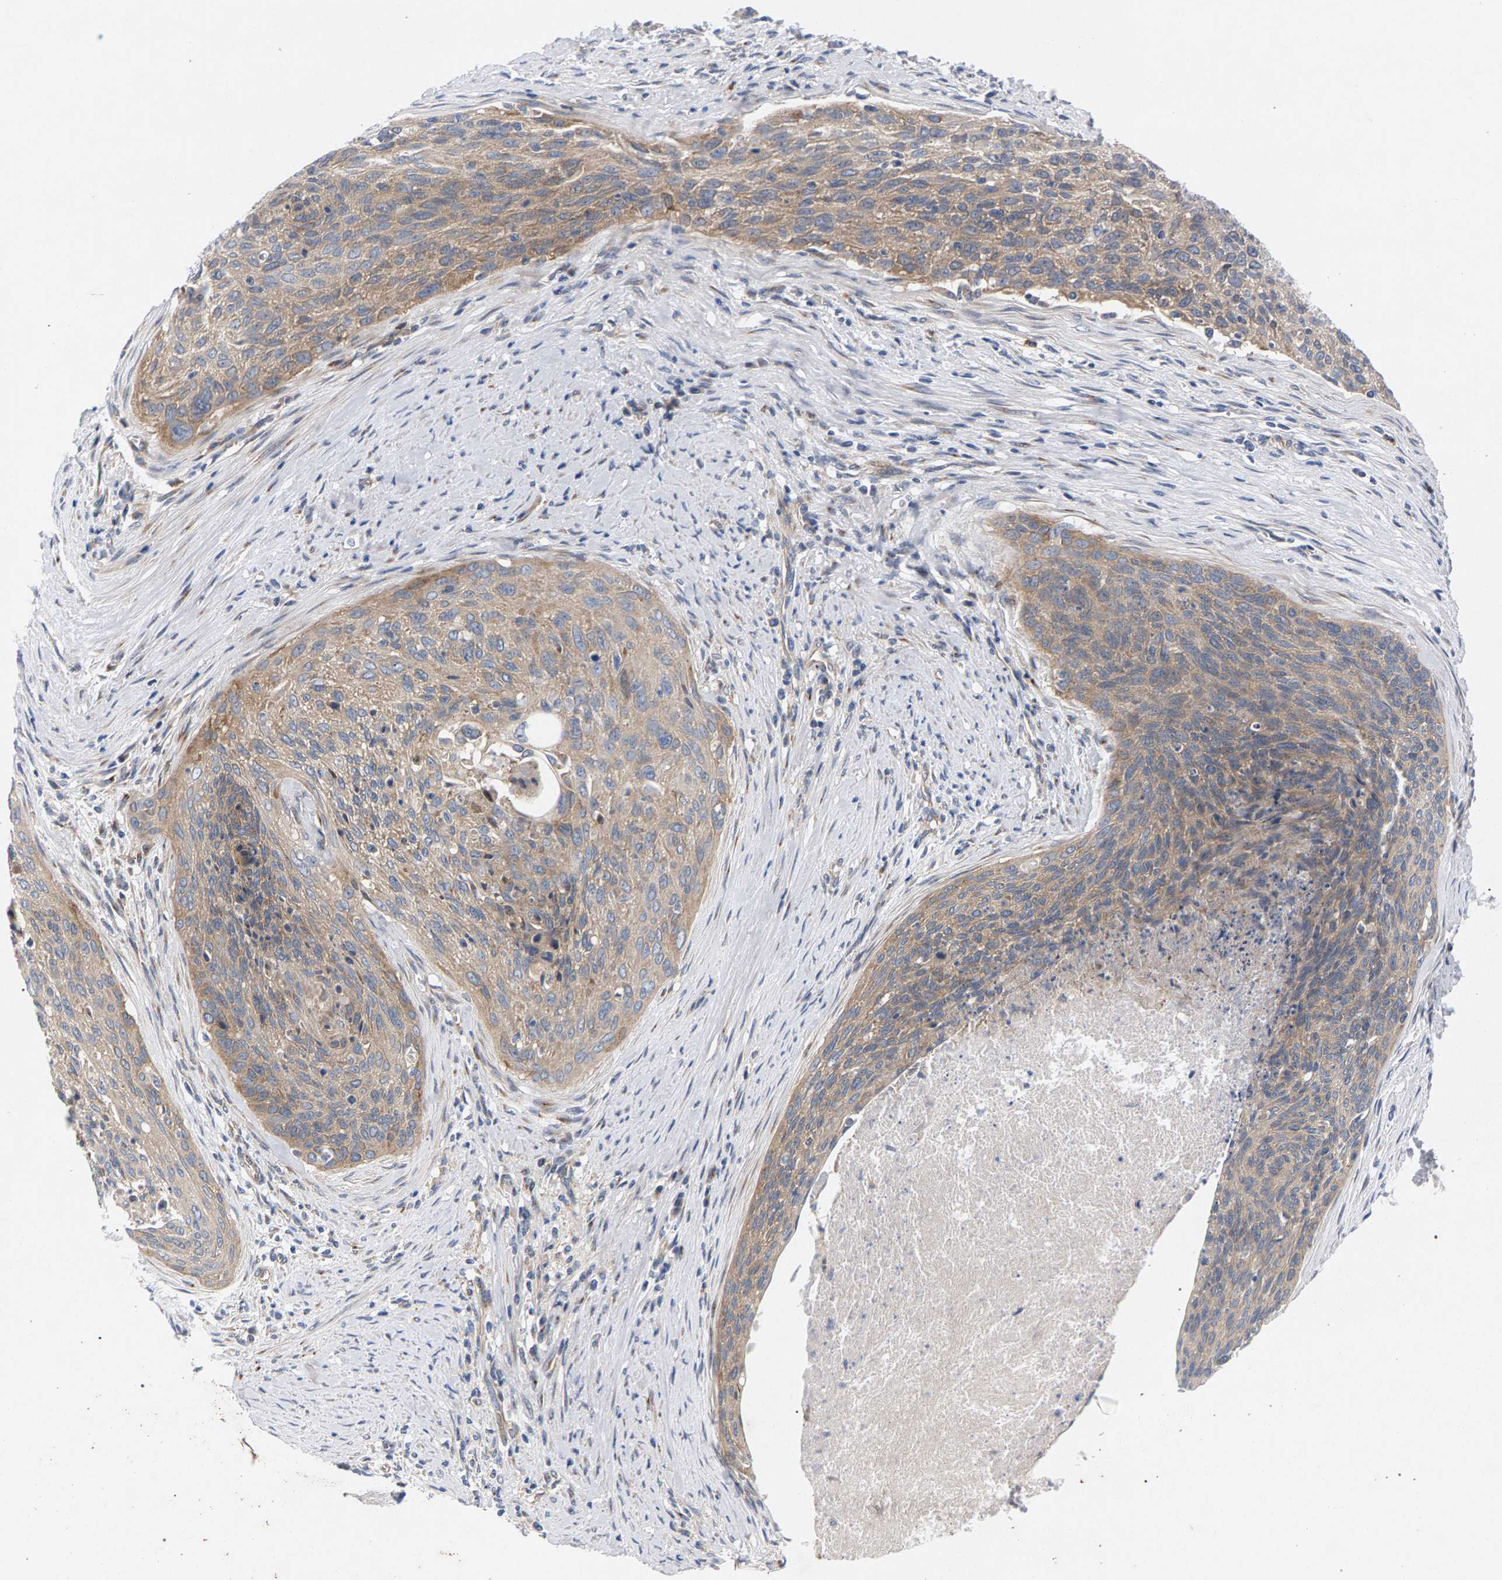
{"staining": {"intensity": "weak", "quantity": "25%-75%", "location": "cytoplasmic/membranous"}, "tissue": "cervical cancer", "cell_type": "Tumor cells", "image_type": "cancer", "snomed": [{"axis": "morphology", "description": "Squamous cell carcinoma, NOS"}, {"axis": "topography", "description": "Cervix"}], "caption": "Tumor cells show weak cytoplasmic/membranous expression in approximately 25%-75% of cells in cervical squamous cell carcinoma.", "gene": "MAMDC2", "patient": {"sex": "female", "age": 55}}